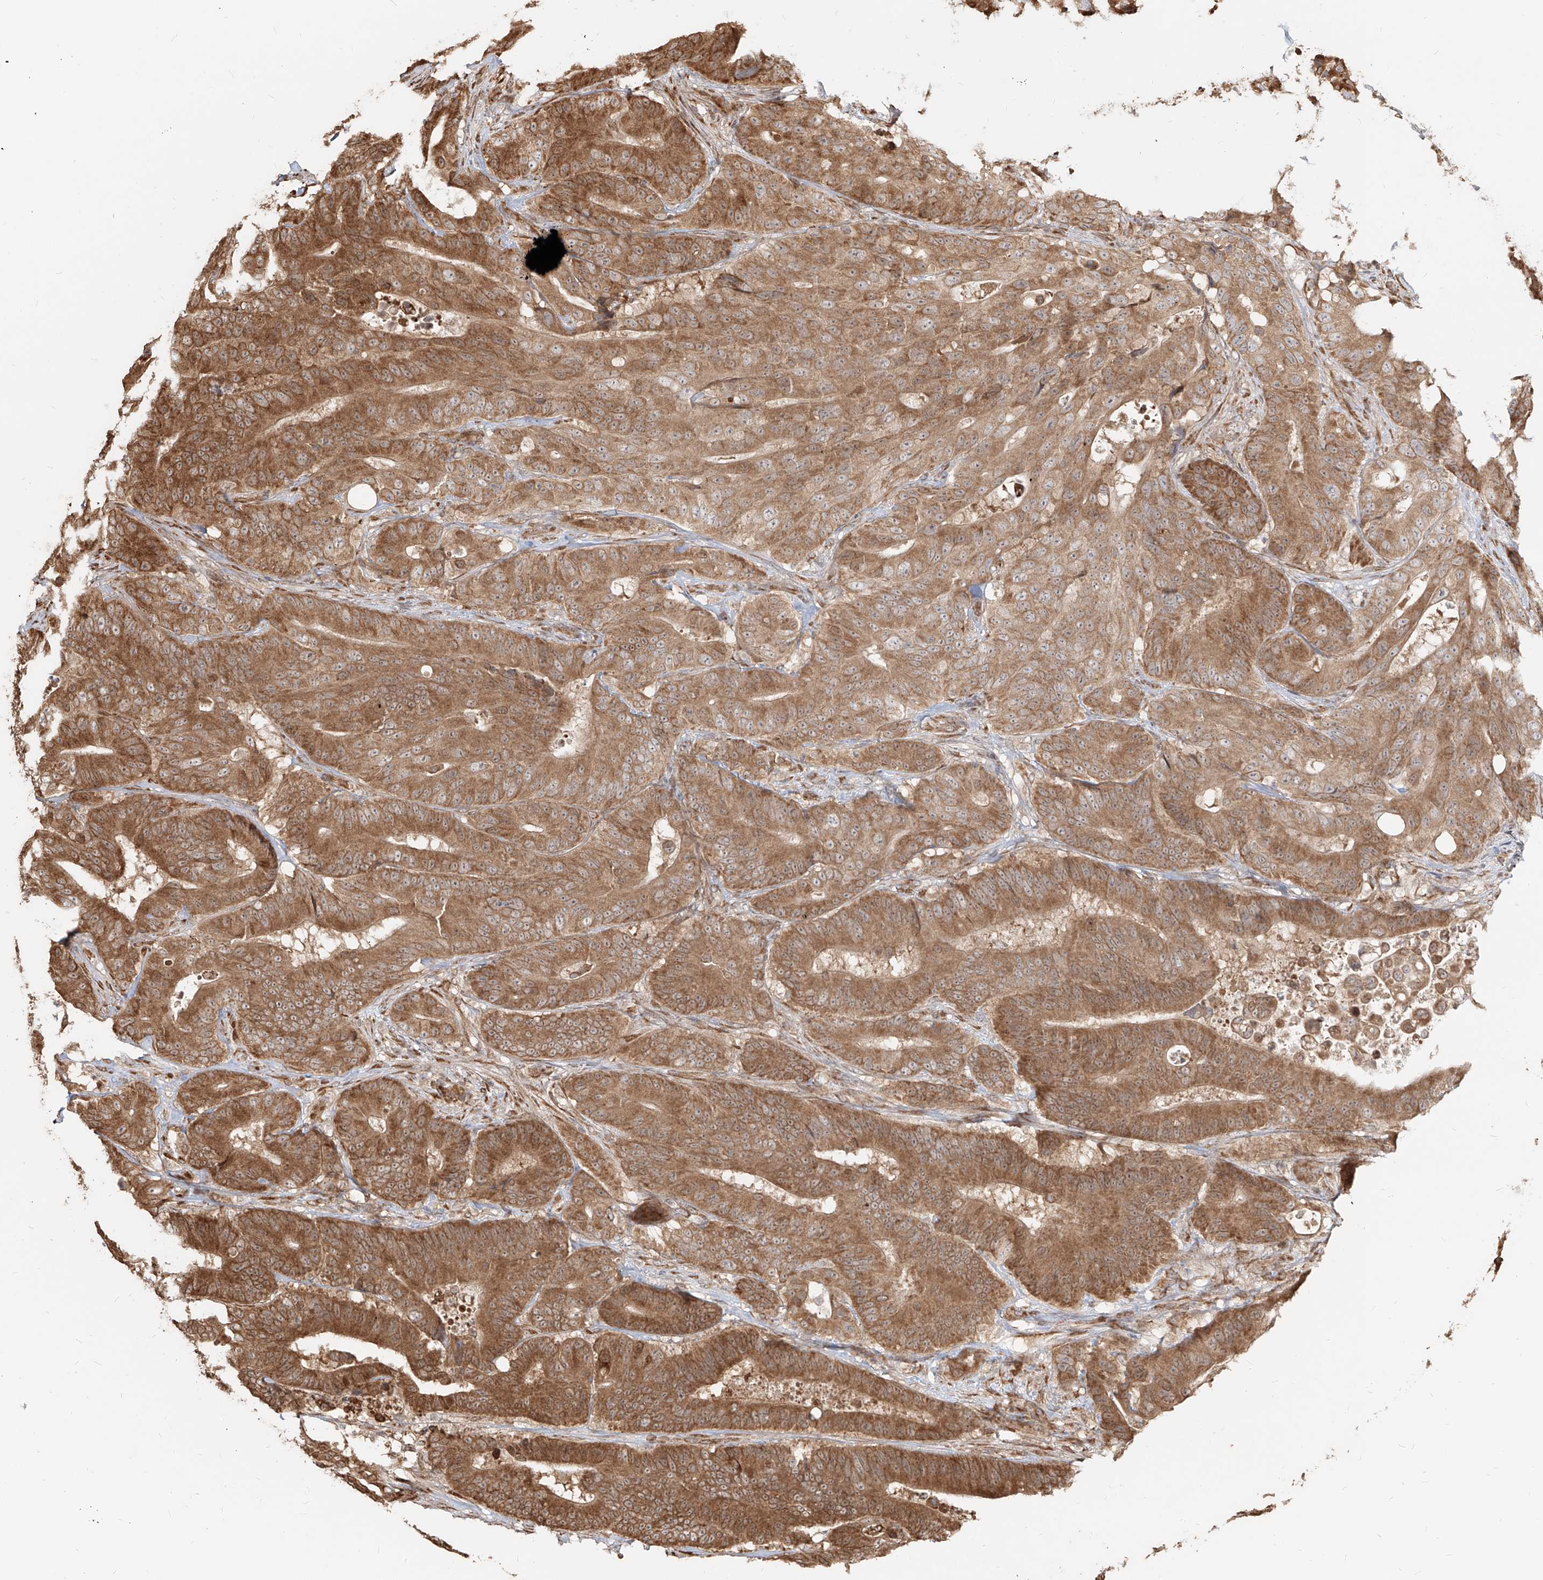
{"staining": {"intensity": "moderate", "quantity": ">75%", "location": "cytoplasmic/membranous"}, "tissue": "colorectal cancer", "cell_type": "Tumor cells", "image_type": "cancer", "snomed": [{"axis": "morphology", "description": "Adenocarcinoma, NOS"}, {"axis": "topography", "description": "Colon"}], "caption": "Immunohistochemistry (IHC) image of human colorectal cancer (adenocarcinoma) stained for a protein (brown), which shows medium levels of moderate cytoplasmic/membranous expression in about >75% of tumor cells.", "gene": "UBE2K", "patient": {"sex": "male", "age": 83}}